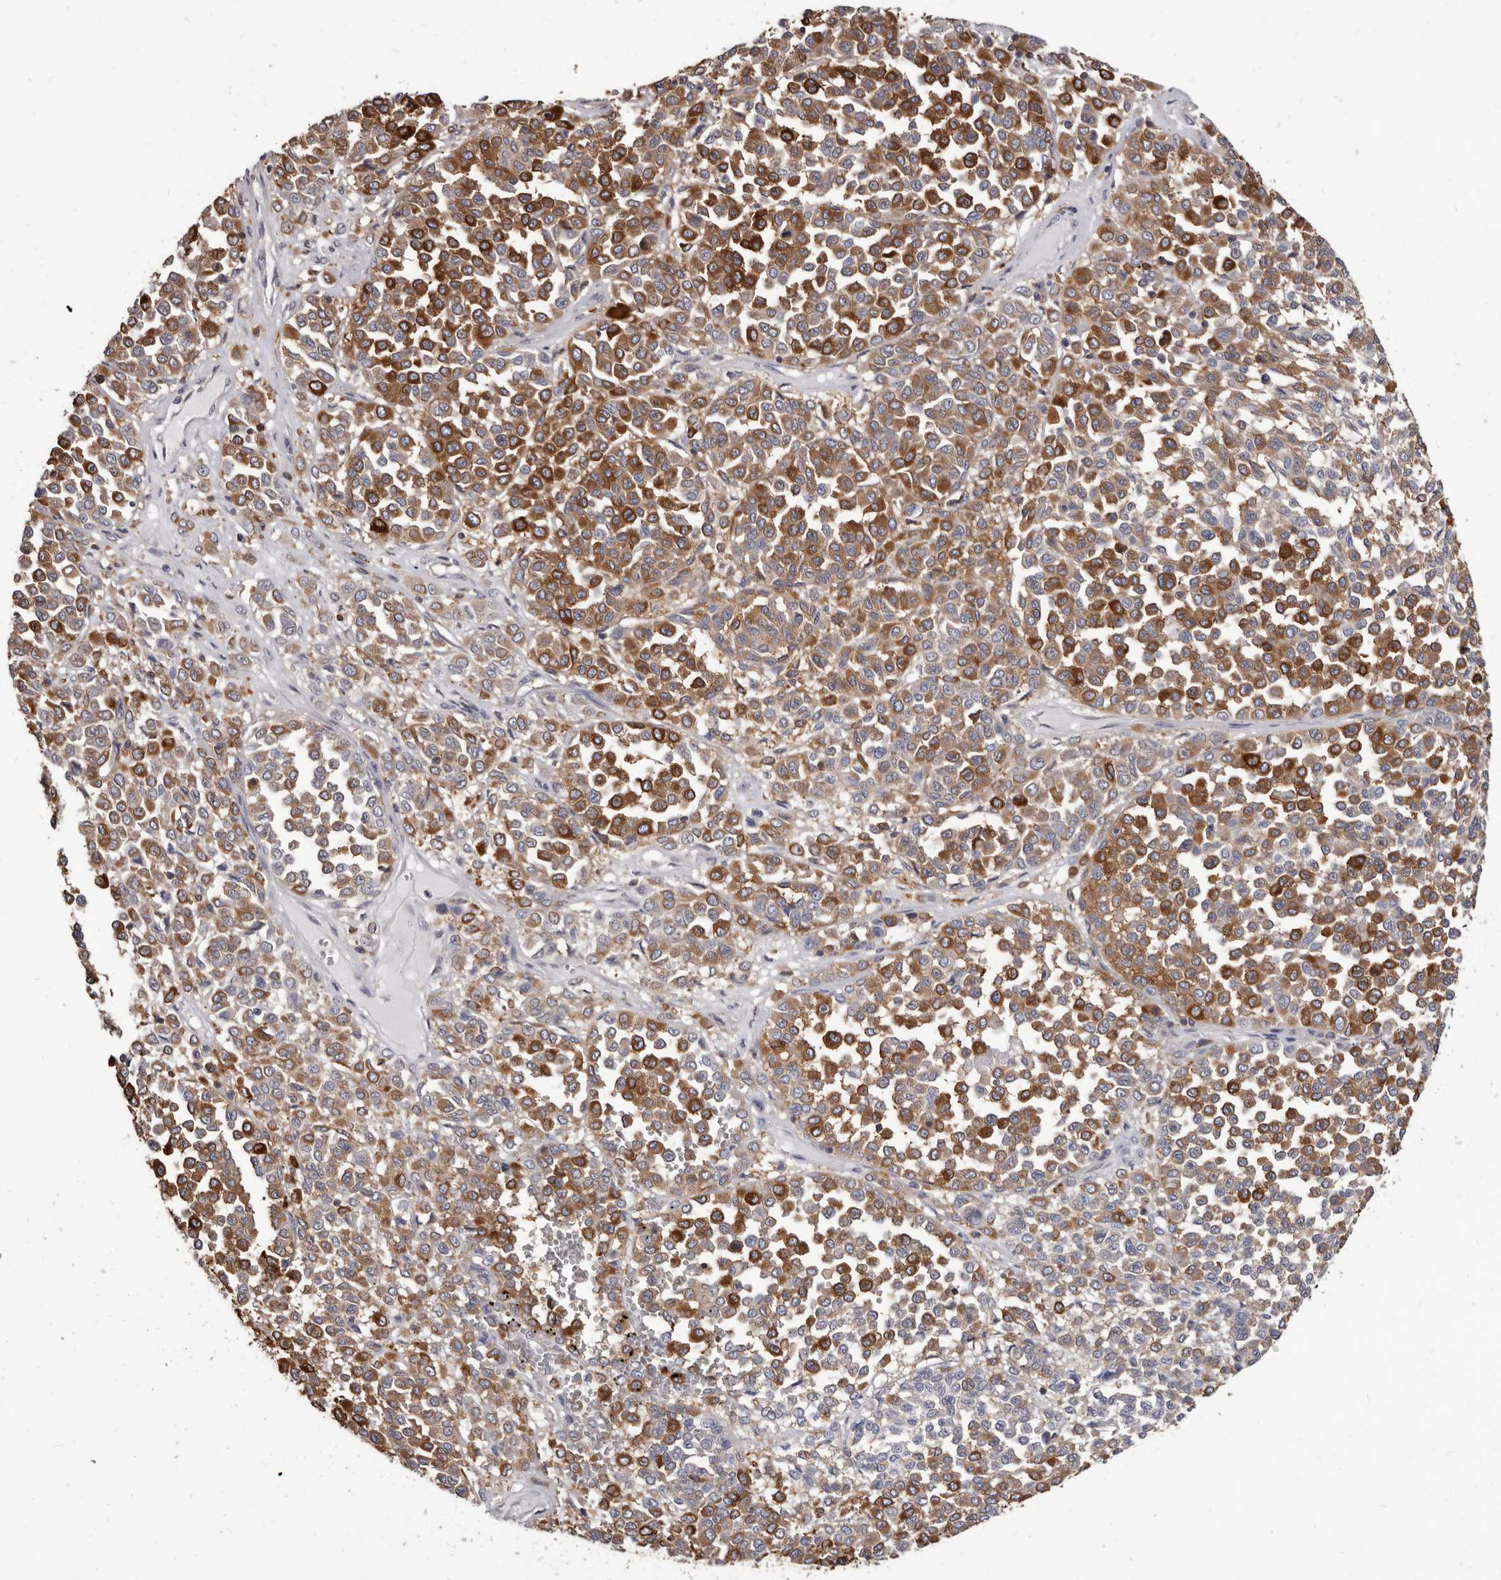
{"staining": {"intensity": "strong", "quantity": ">75%", "location": "cytoplasmic/membranous"}, "tissue": "melanoma", "cell_type": "Tumor cells", "image_type": "cancer", "snomed": [{"axis": "morphology", "description": "Malignant melanoma, Metastatic site"}, {"axis": "topography", "description": "Pancreas"}], "caption": "A high amount of strong cytoplasmic/membranous expression is identified in about >75% of tumor cells in melanoma tissue.", "gene": "NIBAN1", "patient": {"sex": "female", "age": 30}}